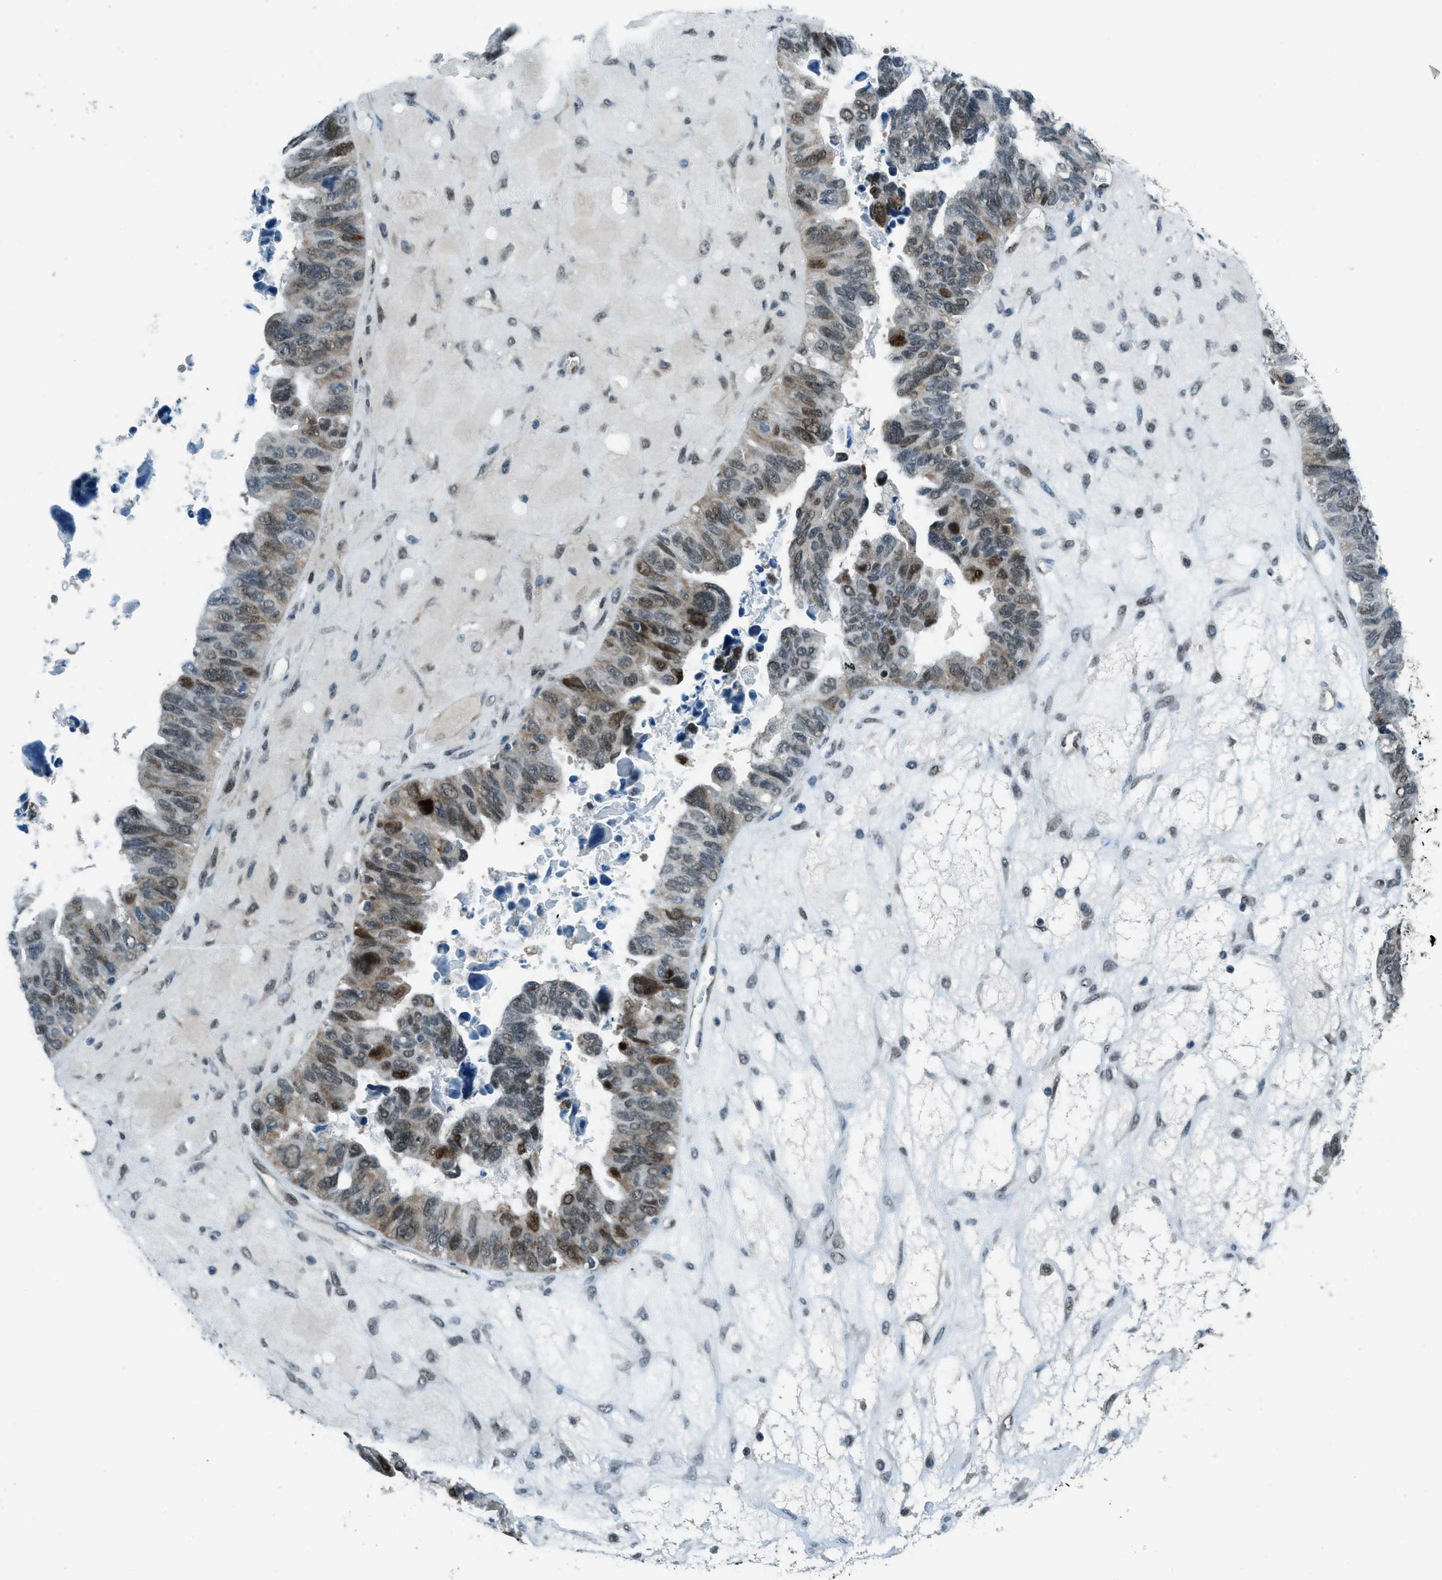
{"staining": {"intensity": "moderate", "quantity": "25%-75%", "location": "nuclear"}, "tissue": "ovarian cancer", "cell_type": "Tumor cells", "image_type": "cancer", "snomed": [{"axis": "morphology", "description": "Cystadenocarcinoma, serous, NOS"}, {"axis": "topography", "description": "Ovary"}], "caption": "Moderate nuclear positivity for a protein is appreciated in approximately 25%-75% of tumor cells of ovarian cancer using immunohistochemistry (IHC).", "gene": "NPEPL1", "patient": {"sex": "female", "age": 79}}